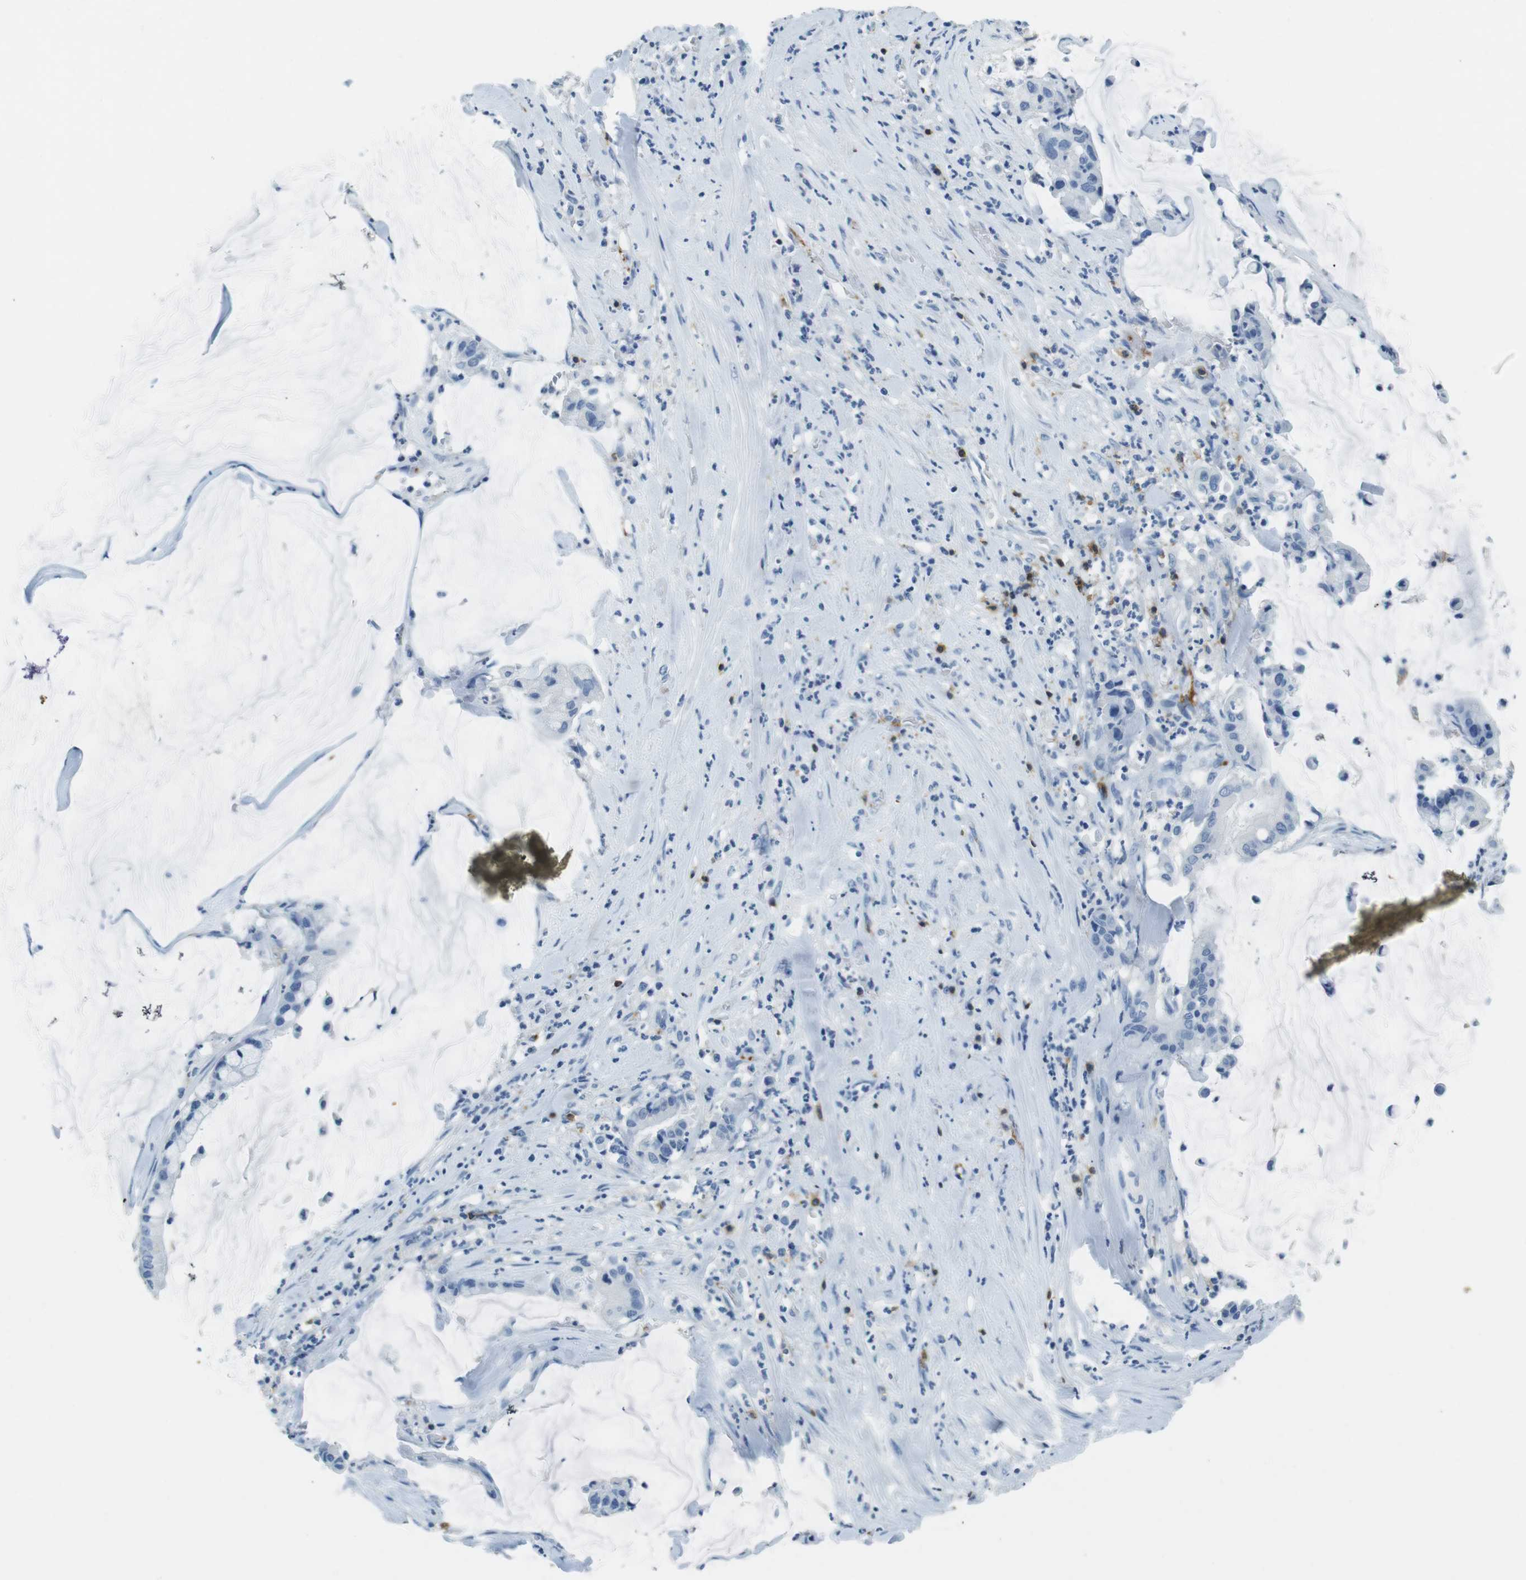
{"staining": {"intensity": "negative", "quantity": "none", "location": "none"}, "tissue": "pancreatic cancer", "cell_type": "Tumor cells", "image_type": "cancer", "snomed": [{"axis": "morphology", "description": "Adenocarcinoma, NOS"}, {"axis": "topography", "description": "Pancreas"}], "caption": "IHC of human adenocarcinoma (pancreatic) displays no staining in tumor cells.", "gene": "LAT", "patient": {"sex": "male", "age": 41}}